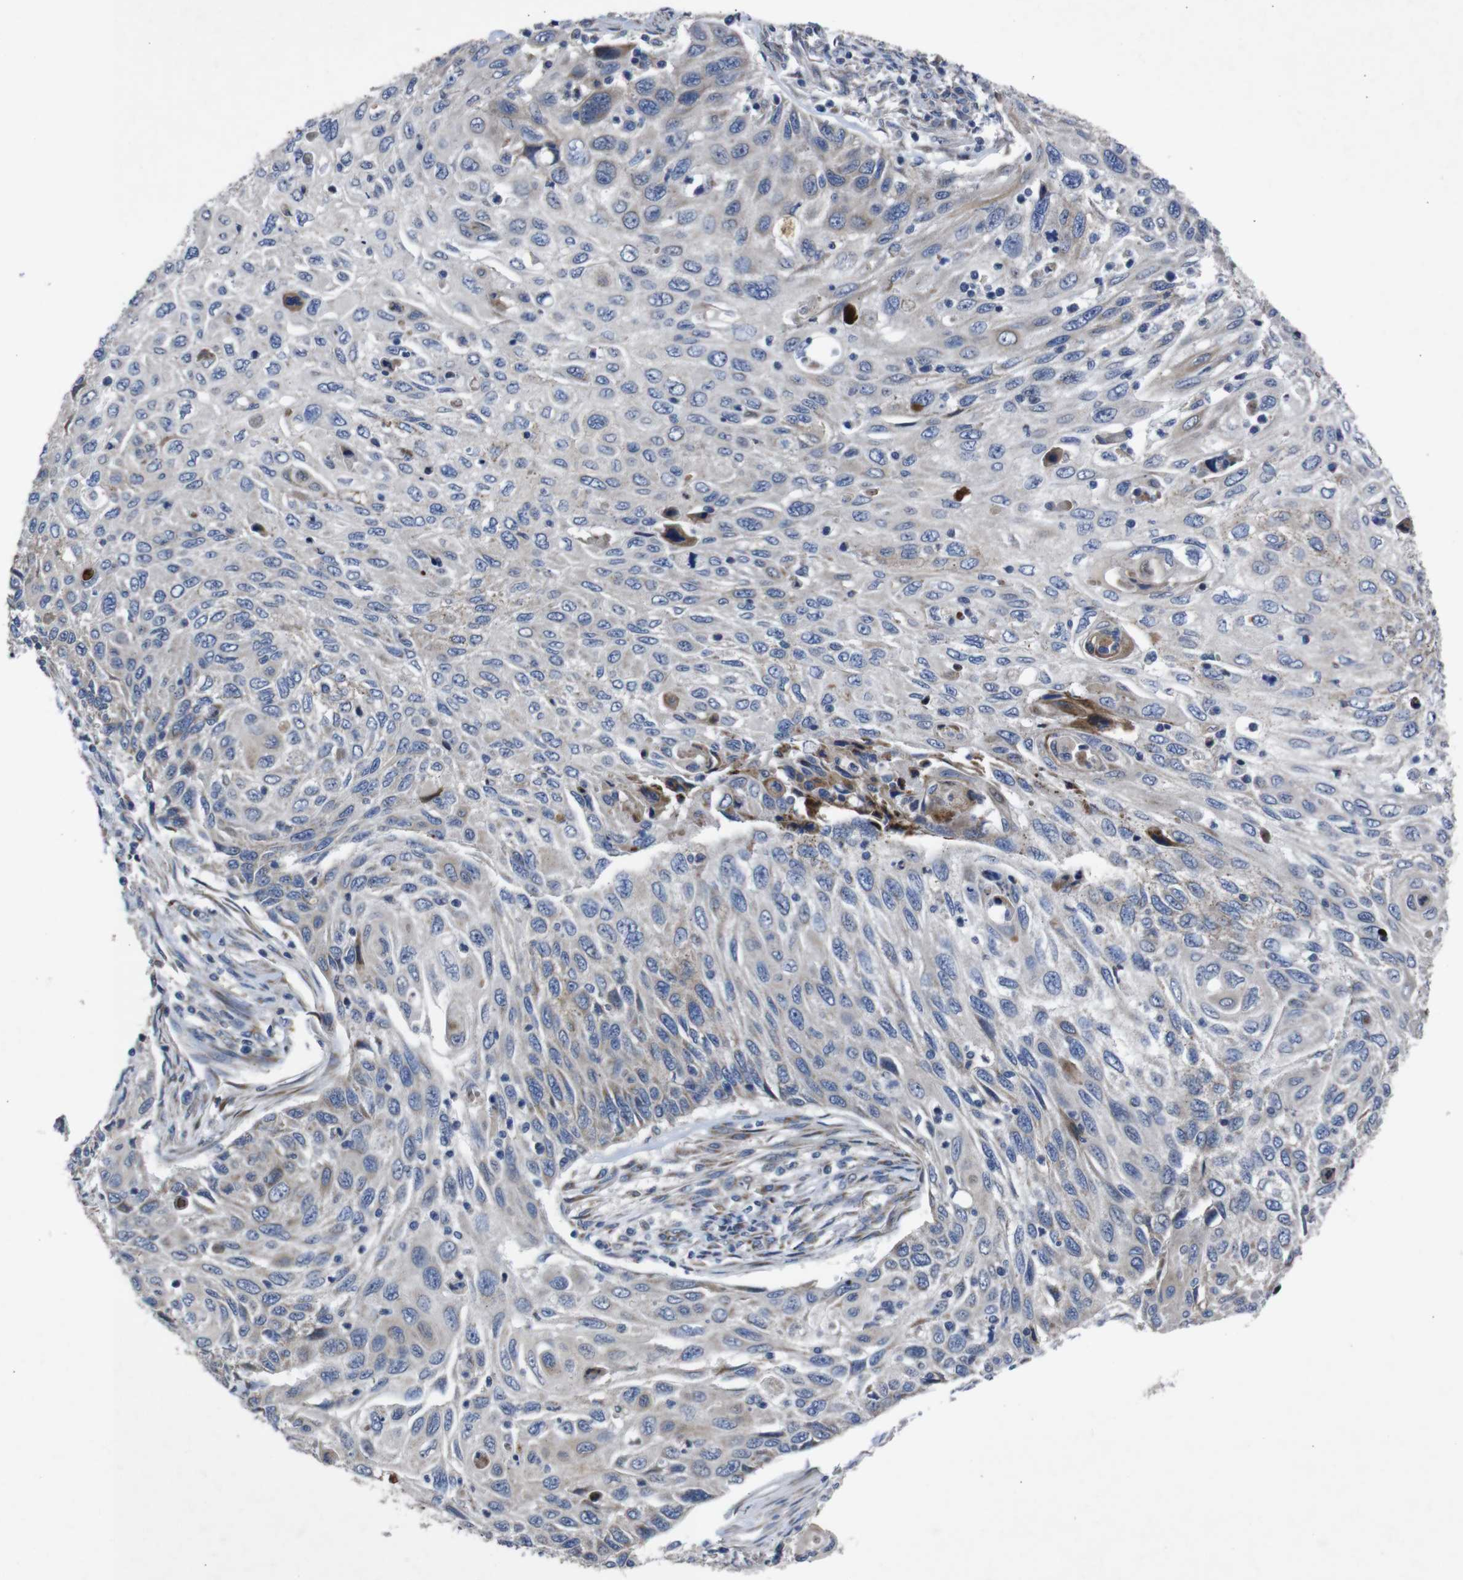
{"staining": {"intensity": "negative", "quantity": "none", "location": "none"}, "tissue": "cervical cancer", "cell_type": "Tumor cells", "image_type": "cancer", "snomed": [{"axis": "morphology", "description": "Squamous cell carcinoma, NOS"}, {"axis": "topography", "description": "Cervix"}], "caption": "This is a histopathology image of IHC staining of cervical cancer, which shows no staining in tumor cells.", "gene": "CHST10", "patient": {"sex": "female", "age": 70}}